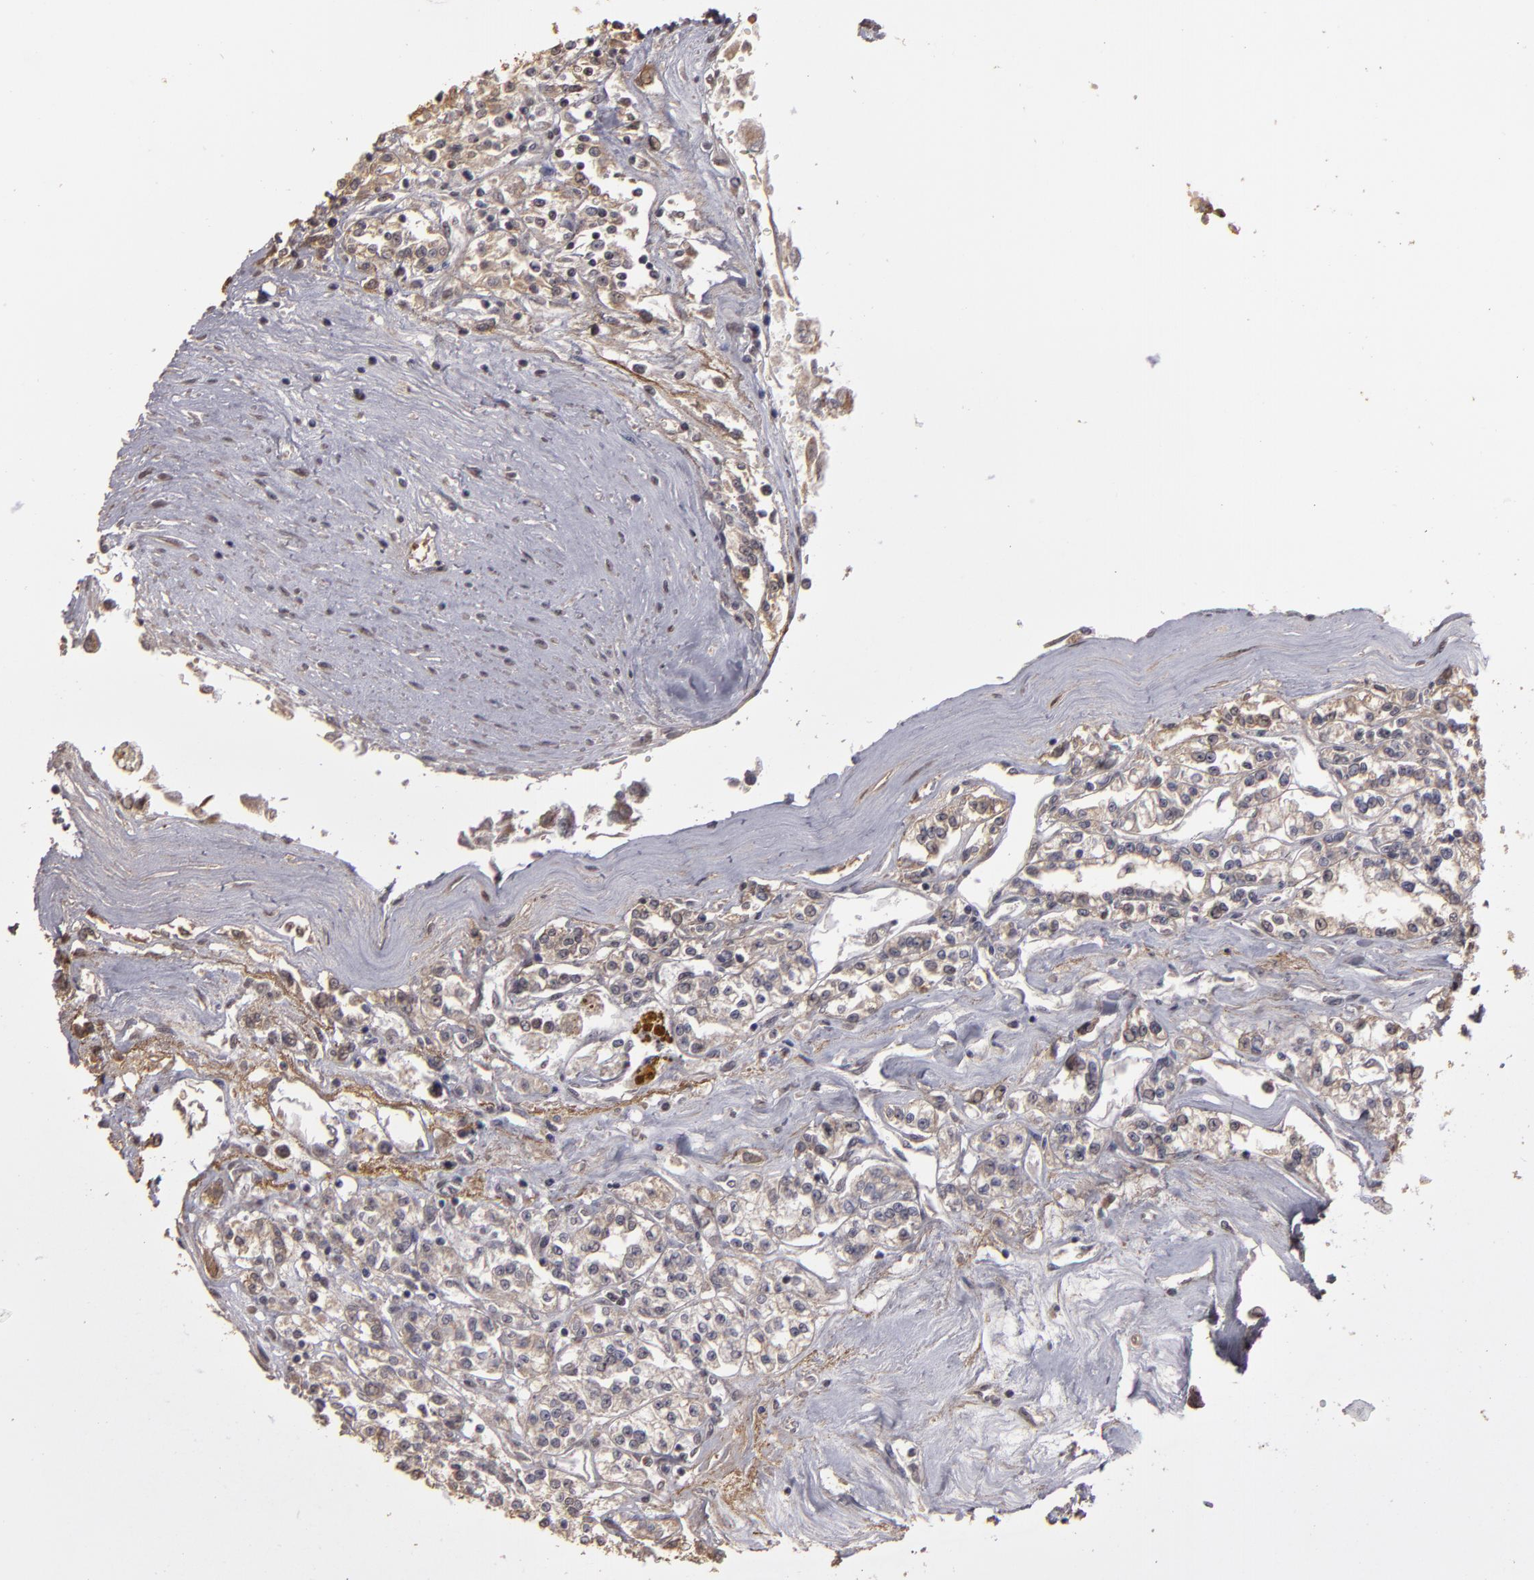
{"staining": {"intensity": "weak", "quantity": ">75%", "location": "cytoplasmic/membranous"}, "tissue": "renal cancer", "cell_type": "Tumor cells", "image_type": "cancer", "snomed": [{"axis": "morphology", "description": "Adenocarcinoma, NOS"}, {"axis": "topography", "description": "Kidney"}], "caption": "A brown stain highlights weak cytoplasmic/membranous positivity of a protein in human renal cancer tumor cells.", "gene": "CD55", "patient": {"sex": "female", "age": 76}}